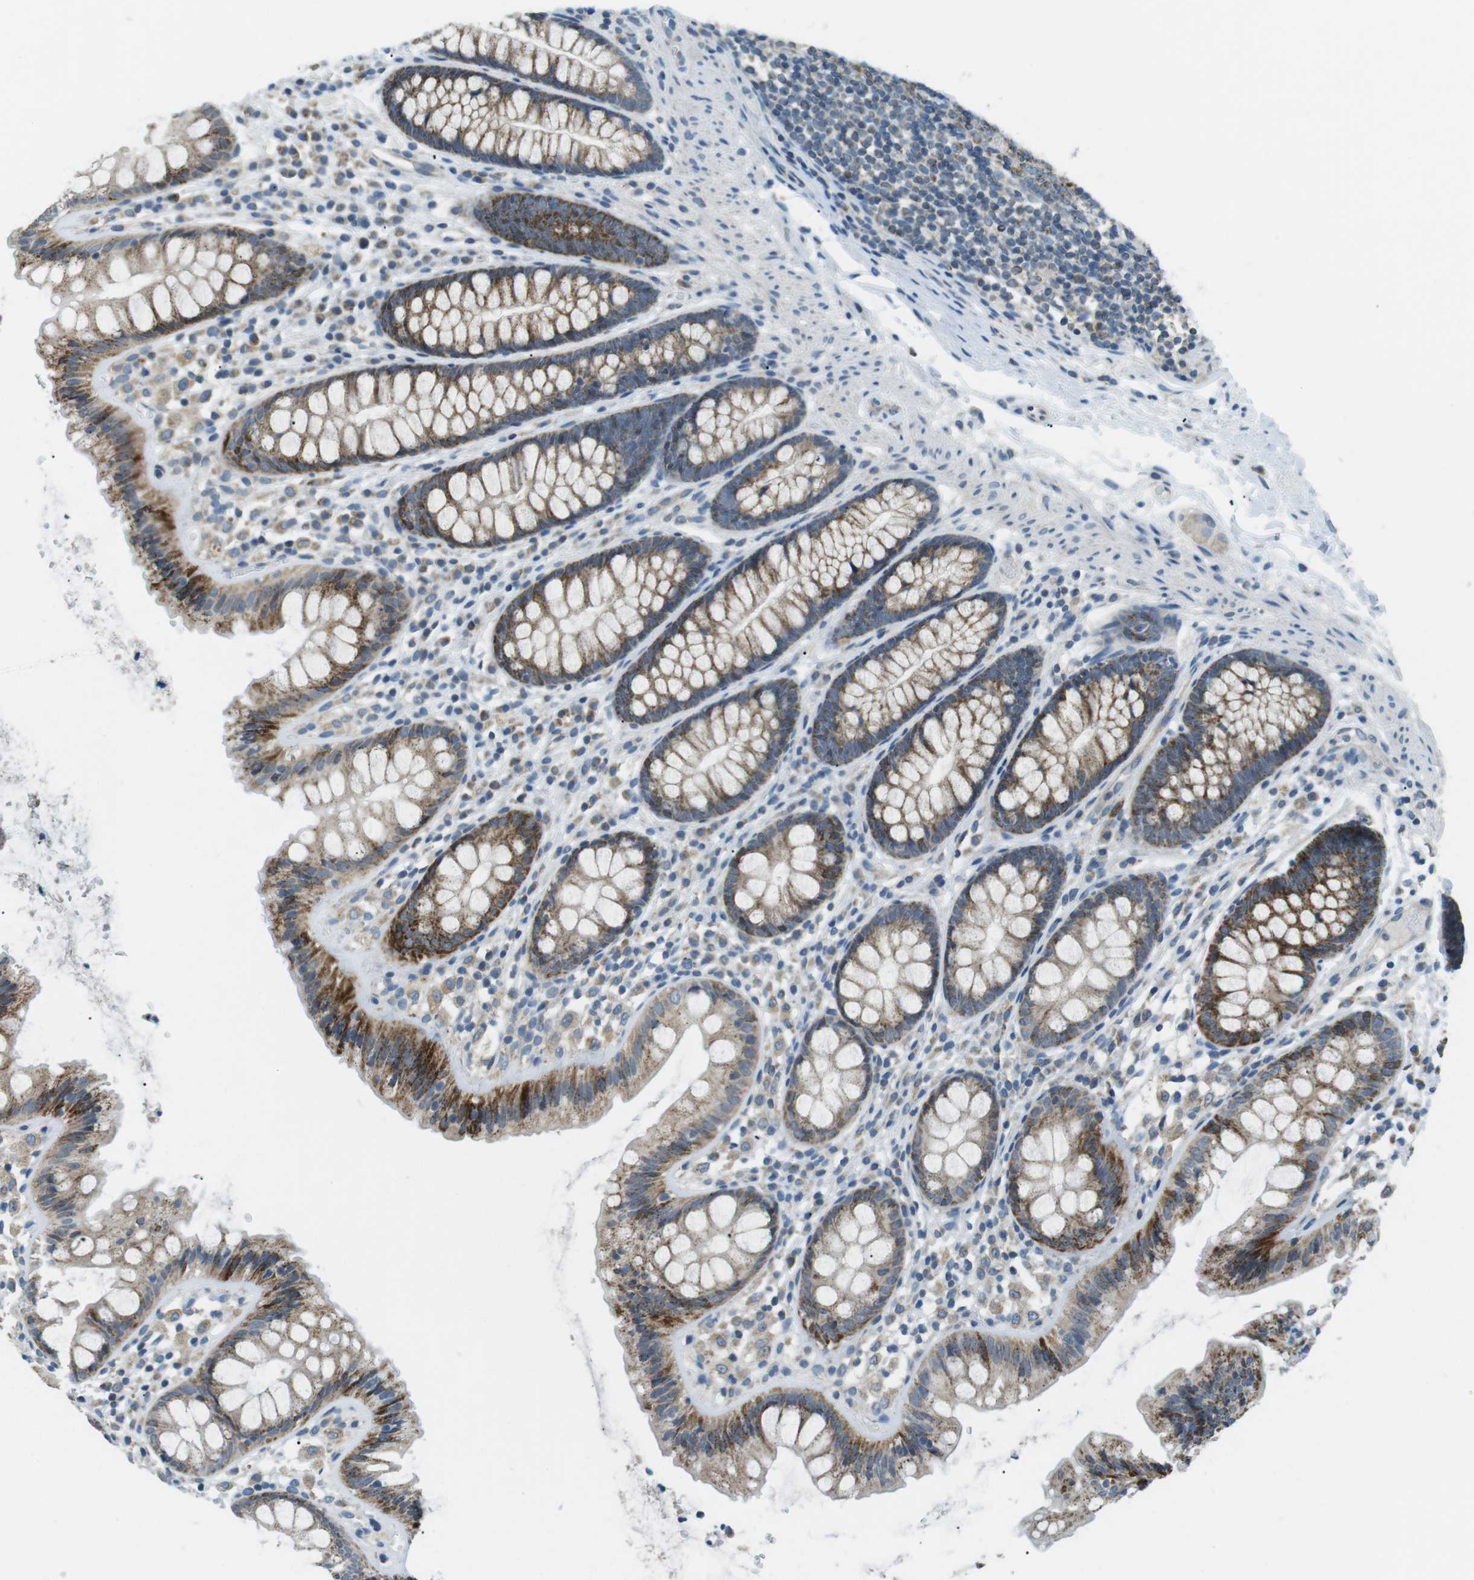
{"staining": {"intensity": "weak", "quantity": "25%-75%", "location": "cytoplasmic/membranous"}, "tissue": "colon", "cell_type": "Endothelial cells", "image_type": "normal", "snomed": [{"axis": "morphology", "description": "Normal tissue, NOS"}, {"axis": "topography", "description": "Colon"}], "caption": "Colon stained with IHC reveals weak cytoplasmic/membranous expression in approximately 25%-75% of endothelial cells.", "gene": "BACE1", "patient": {"sex": "female", "age": 56}}